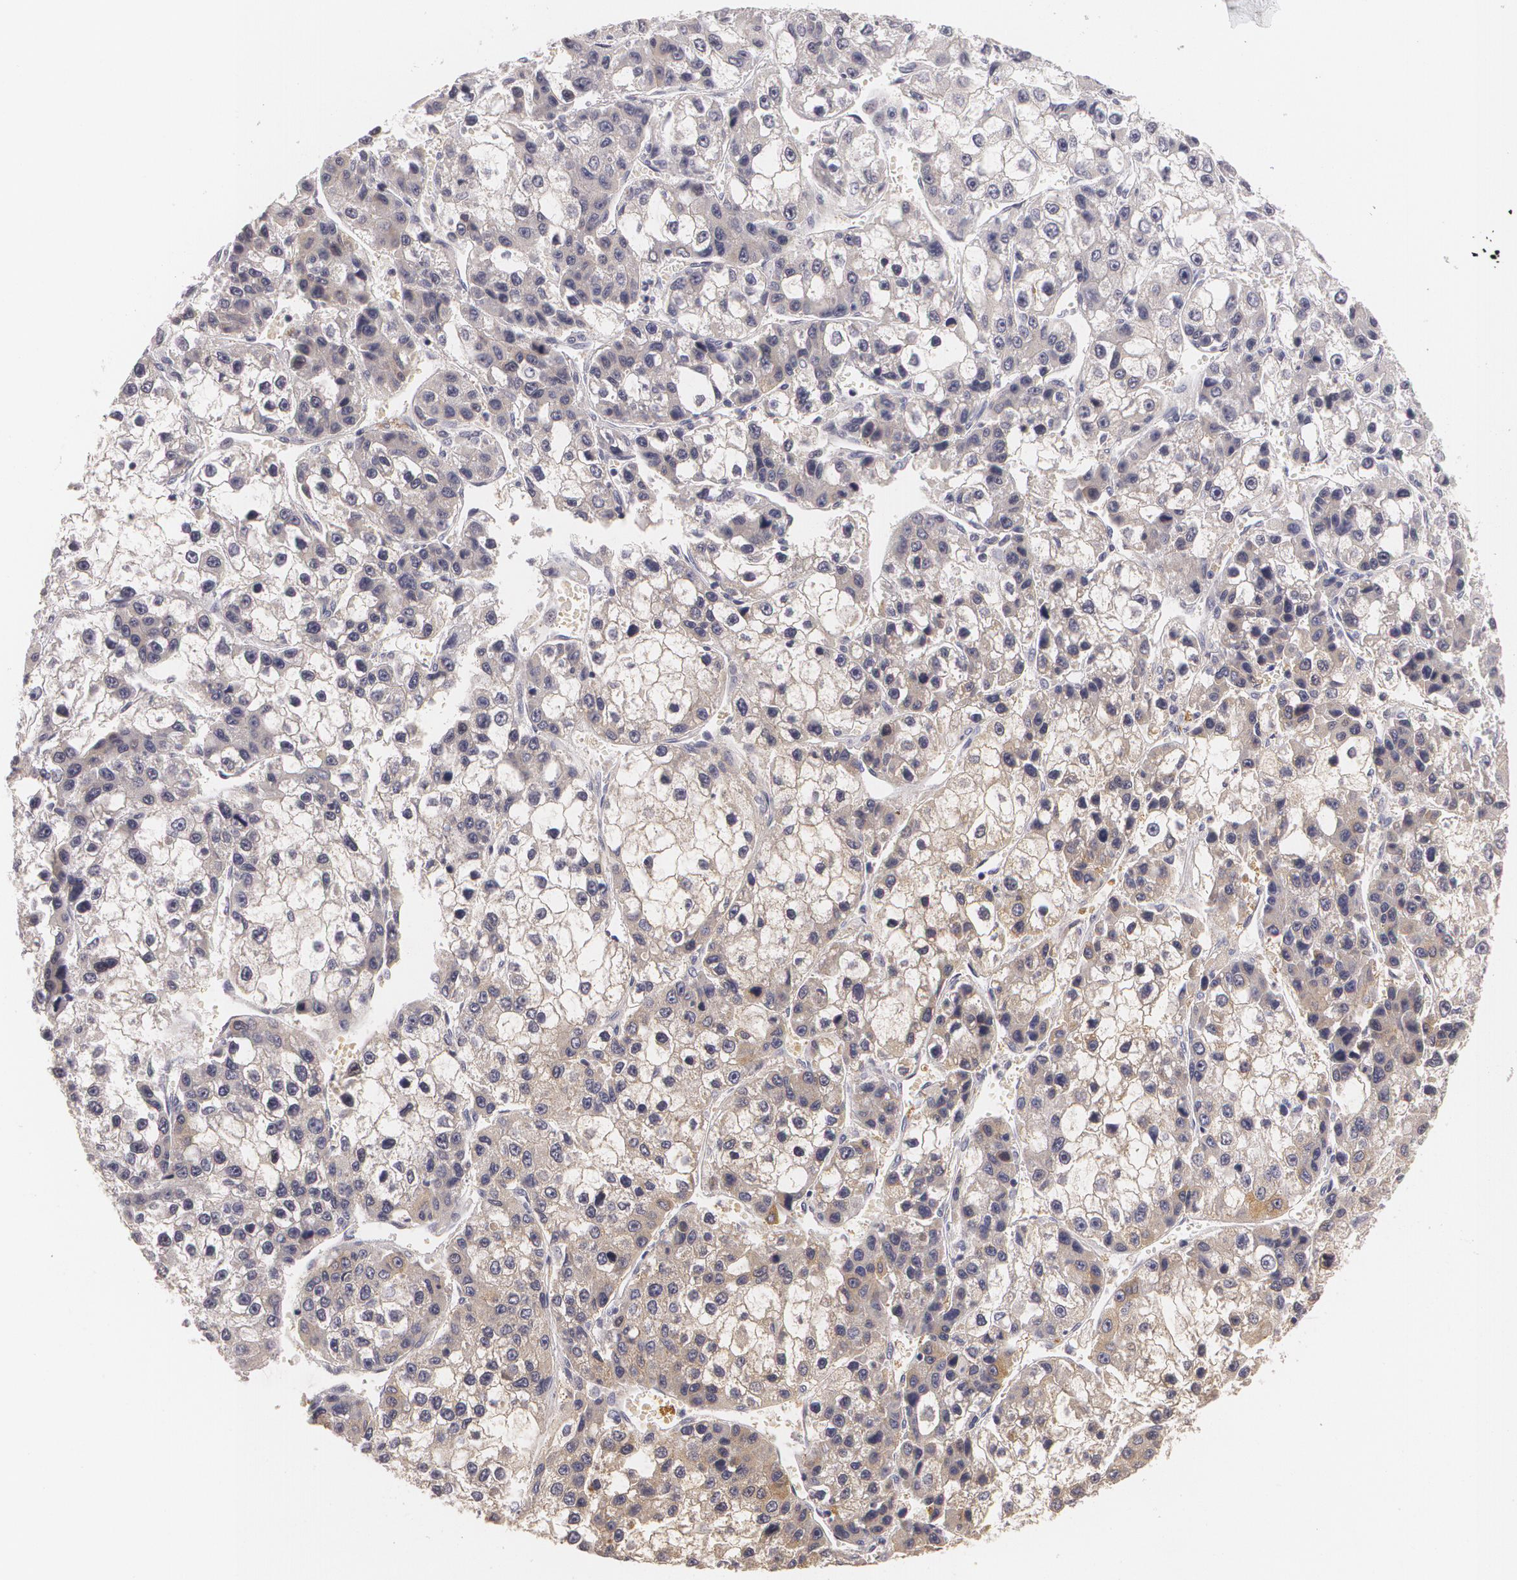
{"staining": {"intensity": "negative", "quantity": "none", "location": "none"}, "tissue": "liver cancer", "cell_type": "Tumor cells", "image_type": "cancer", "snomed": [{"axis": "morphology", "description": "Carcinoma, Hepatocellular, NOS"}, {"axis": "topography", "description": "Liver"}], "caption": "An image of liver hepatocellular carcinoma stained for a protein demonstrates no brown staining in tumor cells.", "gene": "ZBTB16", "patient": {"sex": "female", "age": 66}}